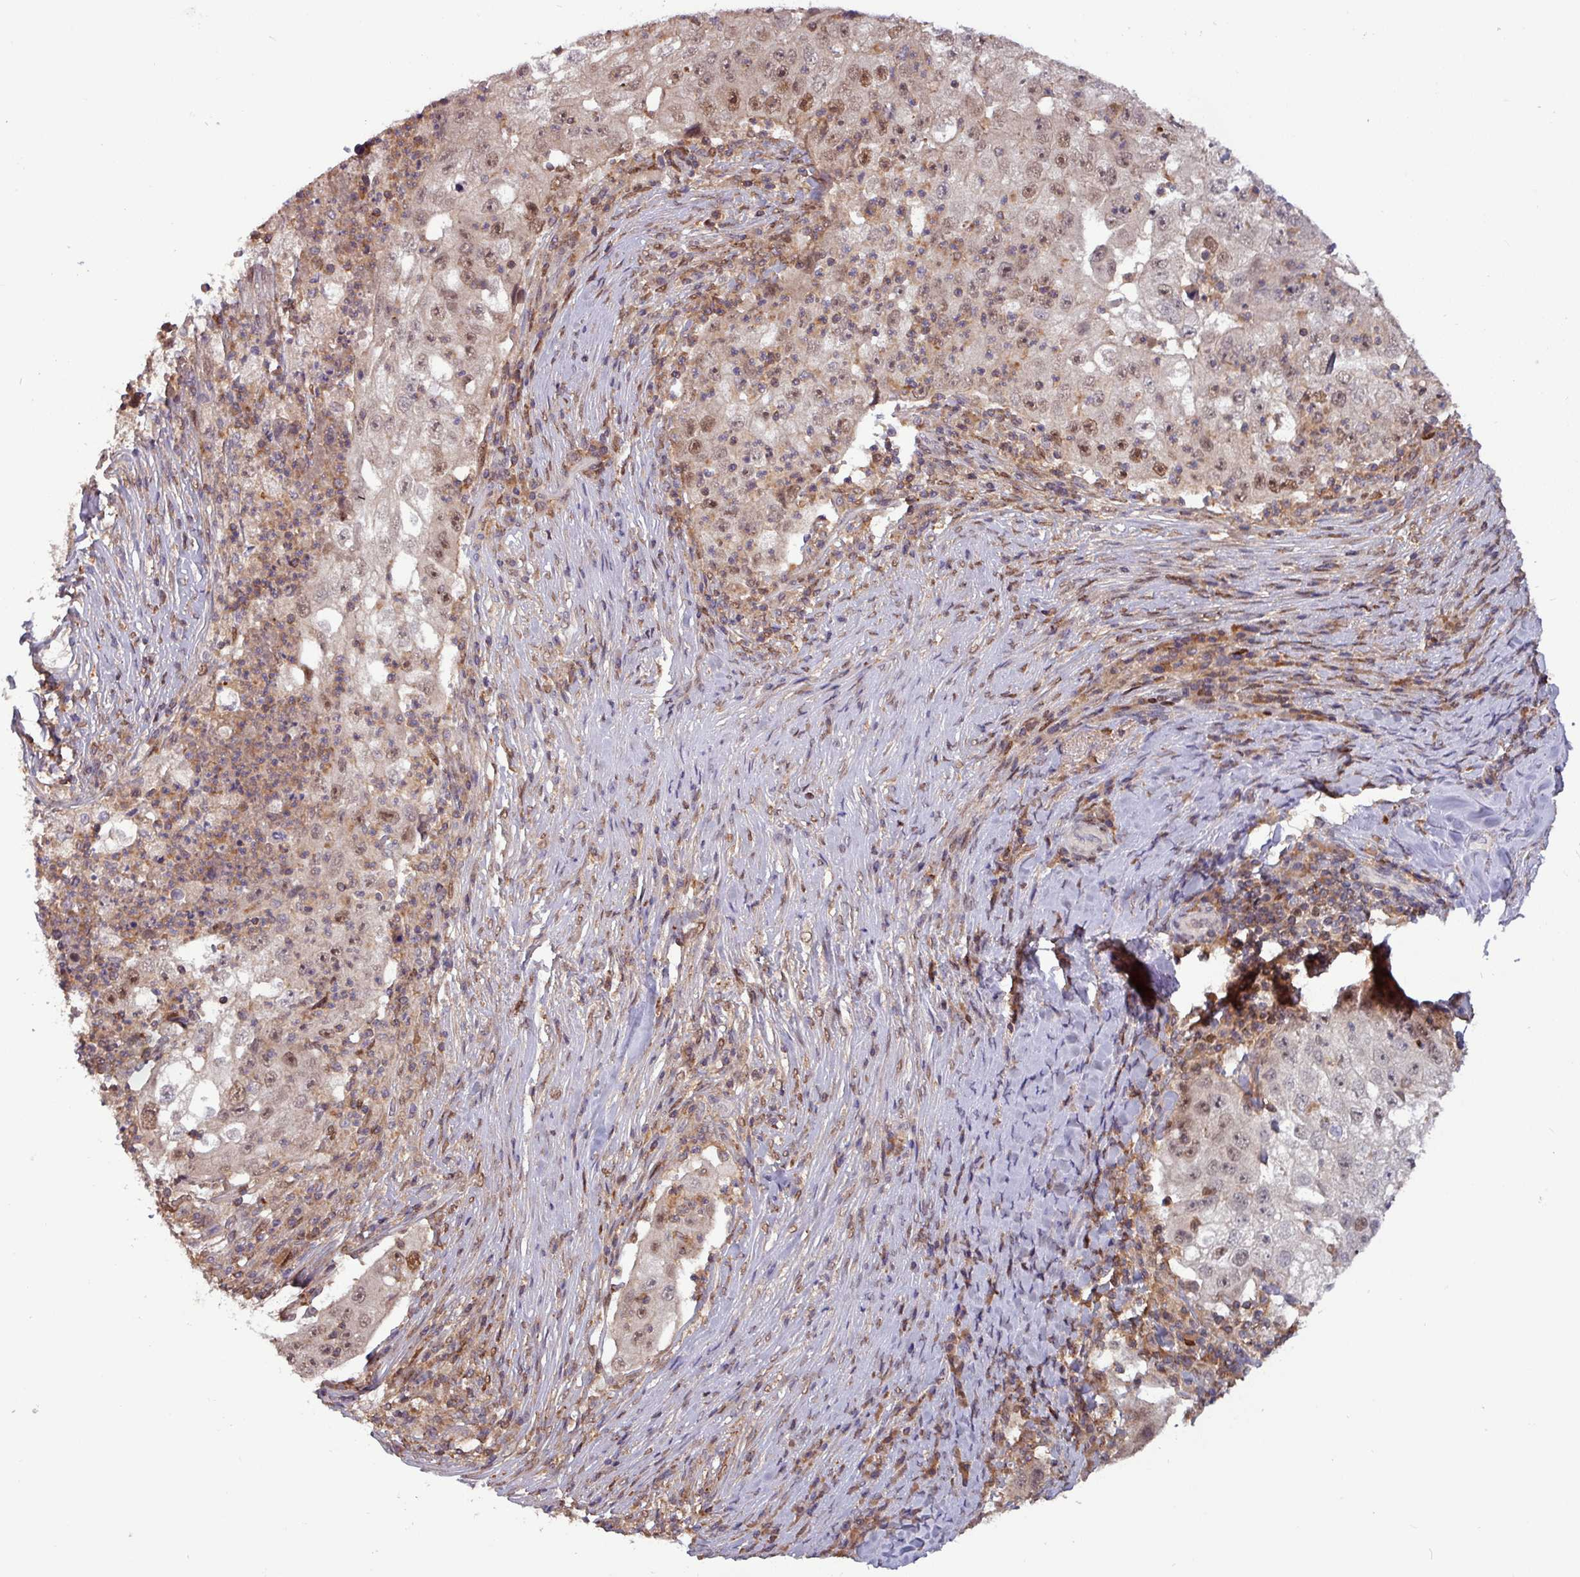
{"staining": {"intensity": "moderate", "quantity": ">75%", "location": "nuclear"}, "tissue": "lung cancer", "cell_type": "Tumor cells", "image_type": "cancer", "snomed": [{"axis": "morphology", "description": "Squamous cell carcinoma, NOS"}, {"axis": "topography", "description": "Lung"}], "caption": "Immunohistochemical staining of lung cancer (squamous cell carcinoma) exhibits medium levels of moderate nuclear protein expression in approximately >75% of tumor cells. (DAB (3,3'-diaminobenzidine) IHC with brightfield microscopy, high magnification).", "gene": "PRRX1", "patient": {"sex": "male", "age": 64}}